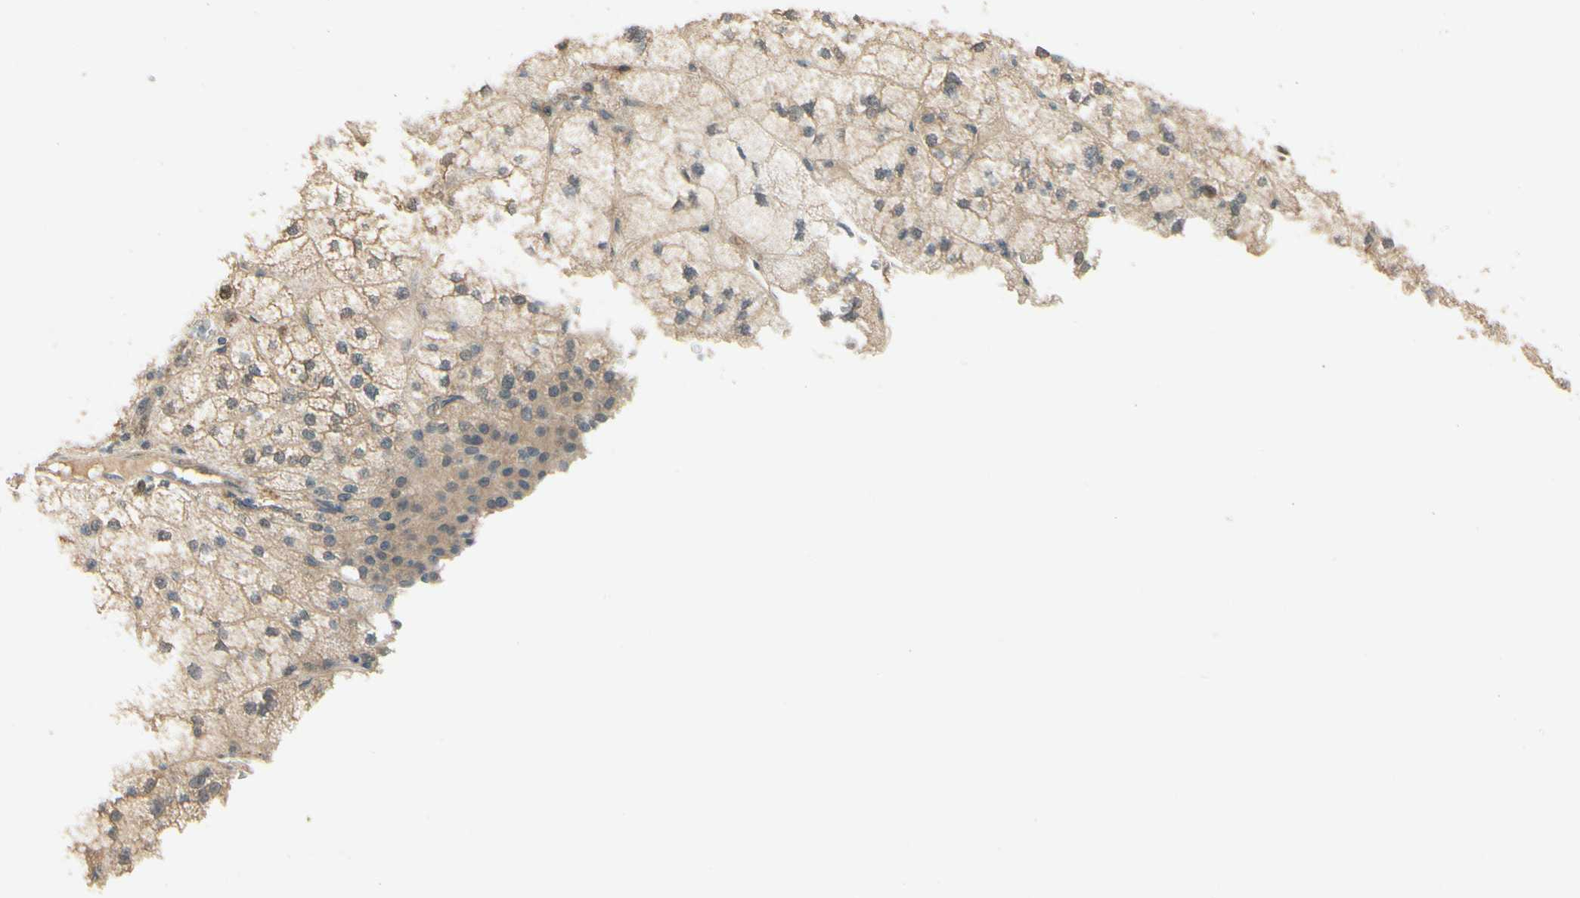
{"staining": {"intensity": "weak", "quantity": ">75%", "location": "cytoplasmic/membranous"}, "tissue": "adrenal gland", "cell_type": "Glandular cells", "image_type": "normal", "snomed": [{"axis": "morphology", "description": "Normal tissue, NOS"}, {"axis": "topography", "description": "Adrenal gland"}], "caption": "Protein expression analysis of benign human adrenal gland reveals weak cytoplasmic/membranous staining in approximately >75% of glandular cells.", "gene": "EPHB3", "patient": {"sex": "female", "age": 60}}